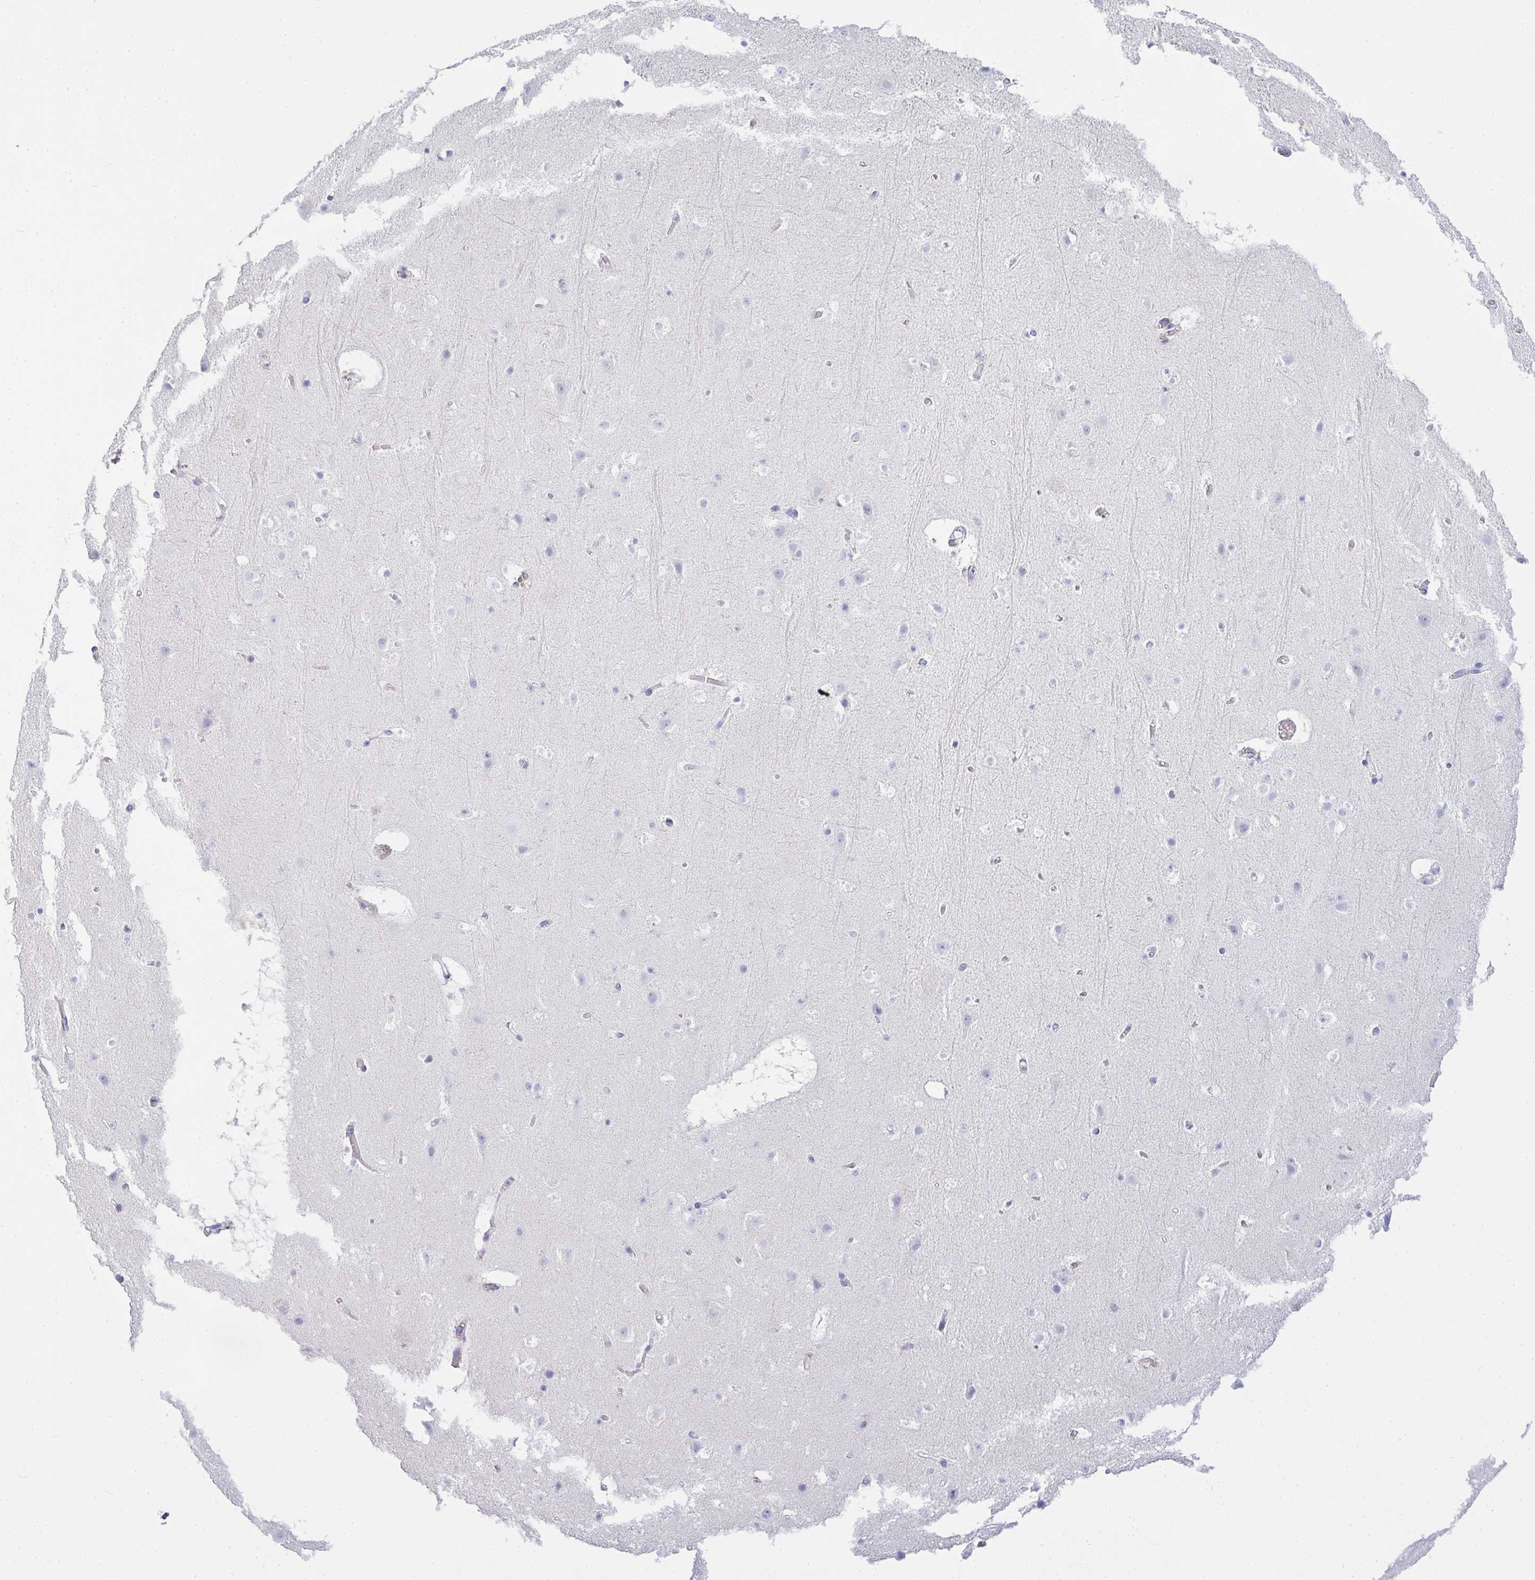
{"staining": {"intensity": "negative", "quantity": "none", "location": "none"}, "tissue": "cerebral cortex", "cell_type": "Endothelial cells", "image_type": "normal", "snomed": [{"axis": "morphology", "description": "Normal tissue, NOS"}, {"axis": "topography", "description": "Cerebral cortex"}], "caption": "This is a photomicrograph of immunohistochemistry staining of unremarkable cerebral cortex, which shows no positivity in endothelial cells.", "gene": "GSDMB", "patient": {"sex": "female", "age": 42}}